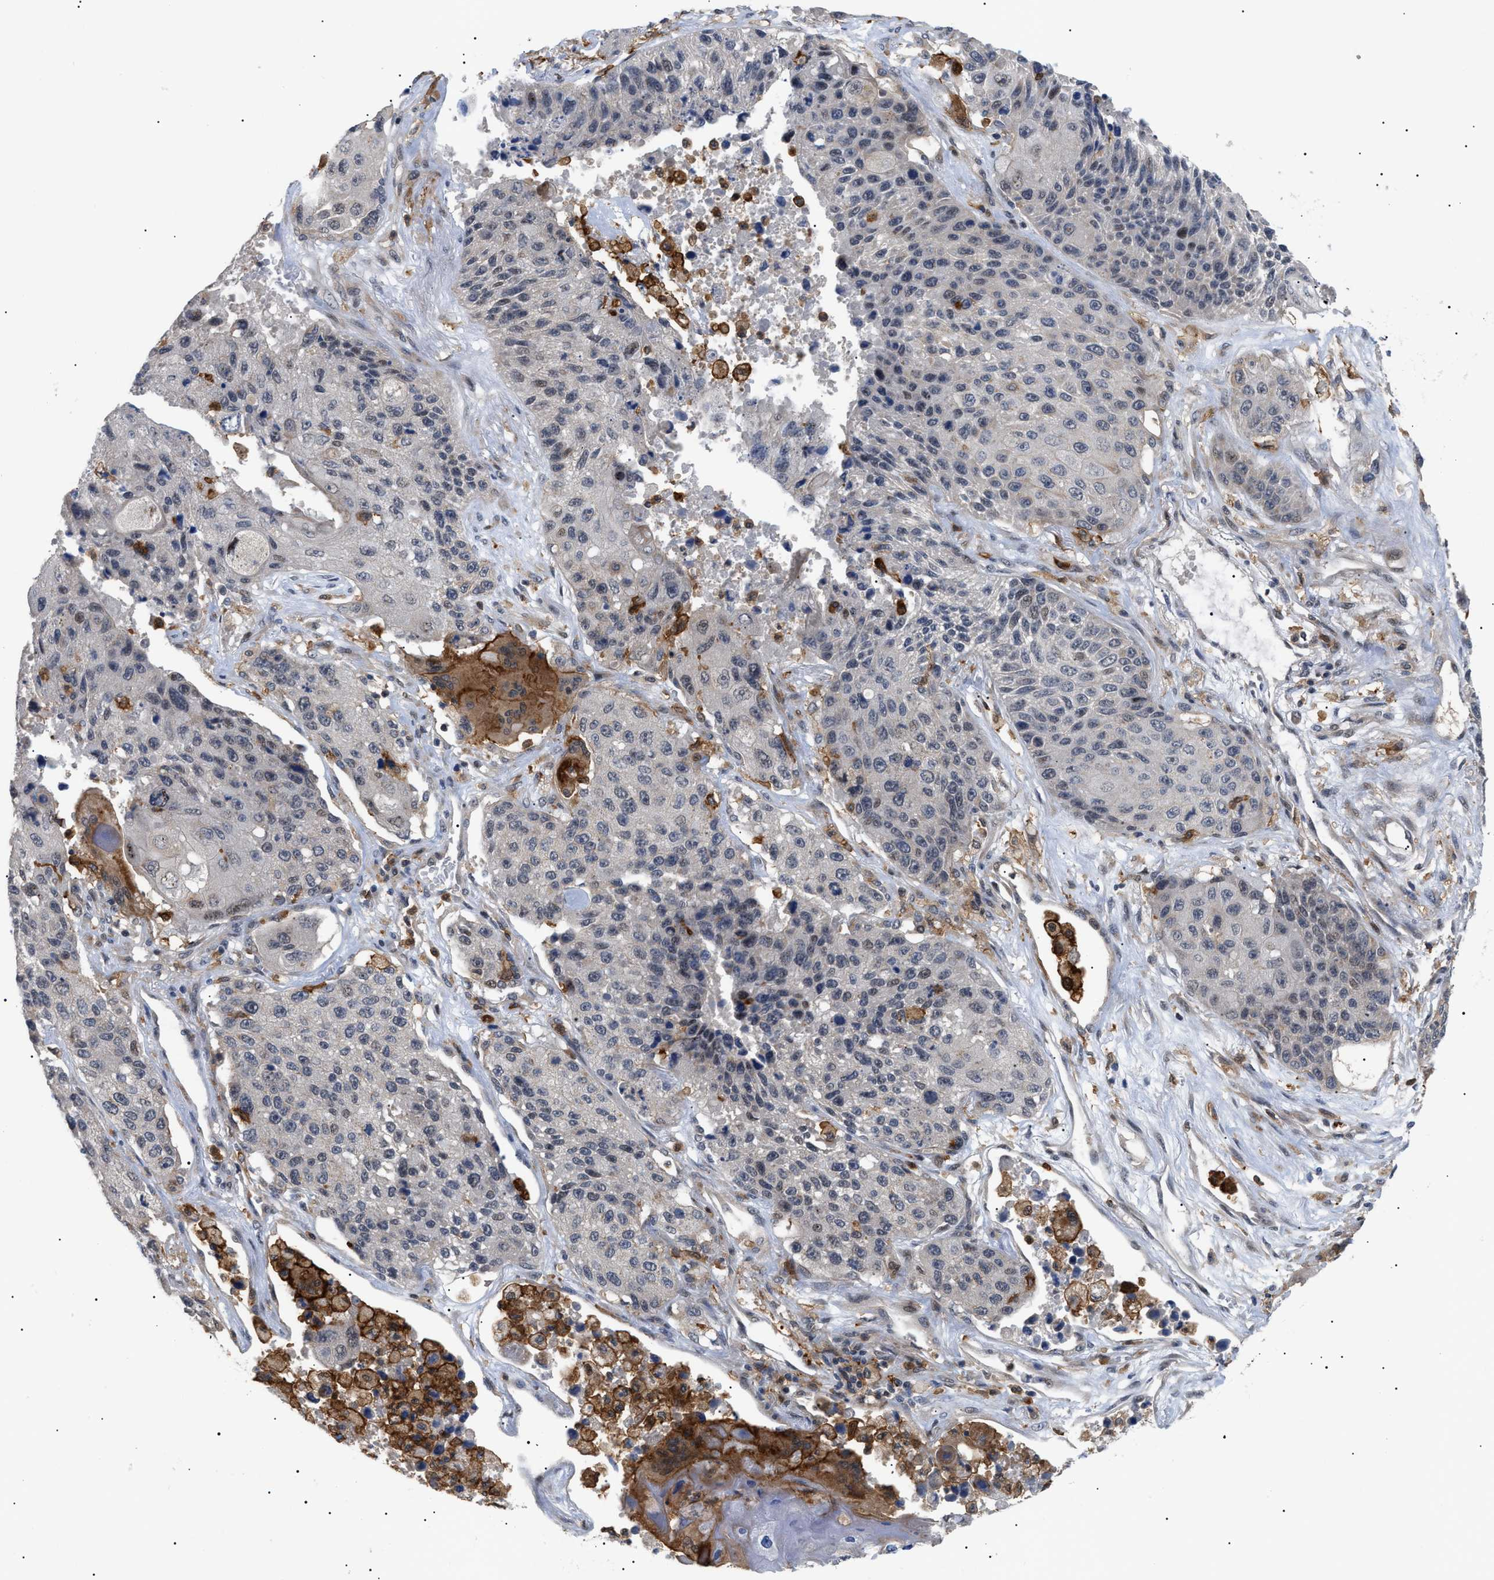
{"staining": {"intensity": "negative", "quantity": "none", "location": "none"}, "tissue": "lung cancer", "cell_type": "Tumor cells", "image_type": "cancer", "snomed": [{"axis": "morphology", "description": "Squamous cell carcinoma, NOS"}, {"axis": "topography", "description": "Lung"}], "caption": "An image of human squamous cell carcinoma (lung) is negative for staining in tumor cells. (DAB IHC, high magnification).", "gene": "CD300A", "patient": {"sex": "male", "age": 61}}